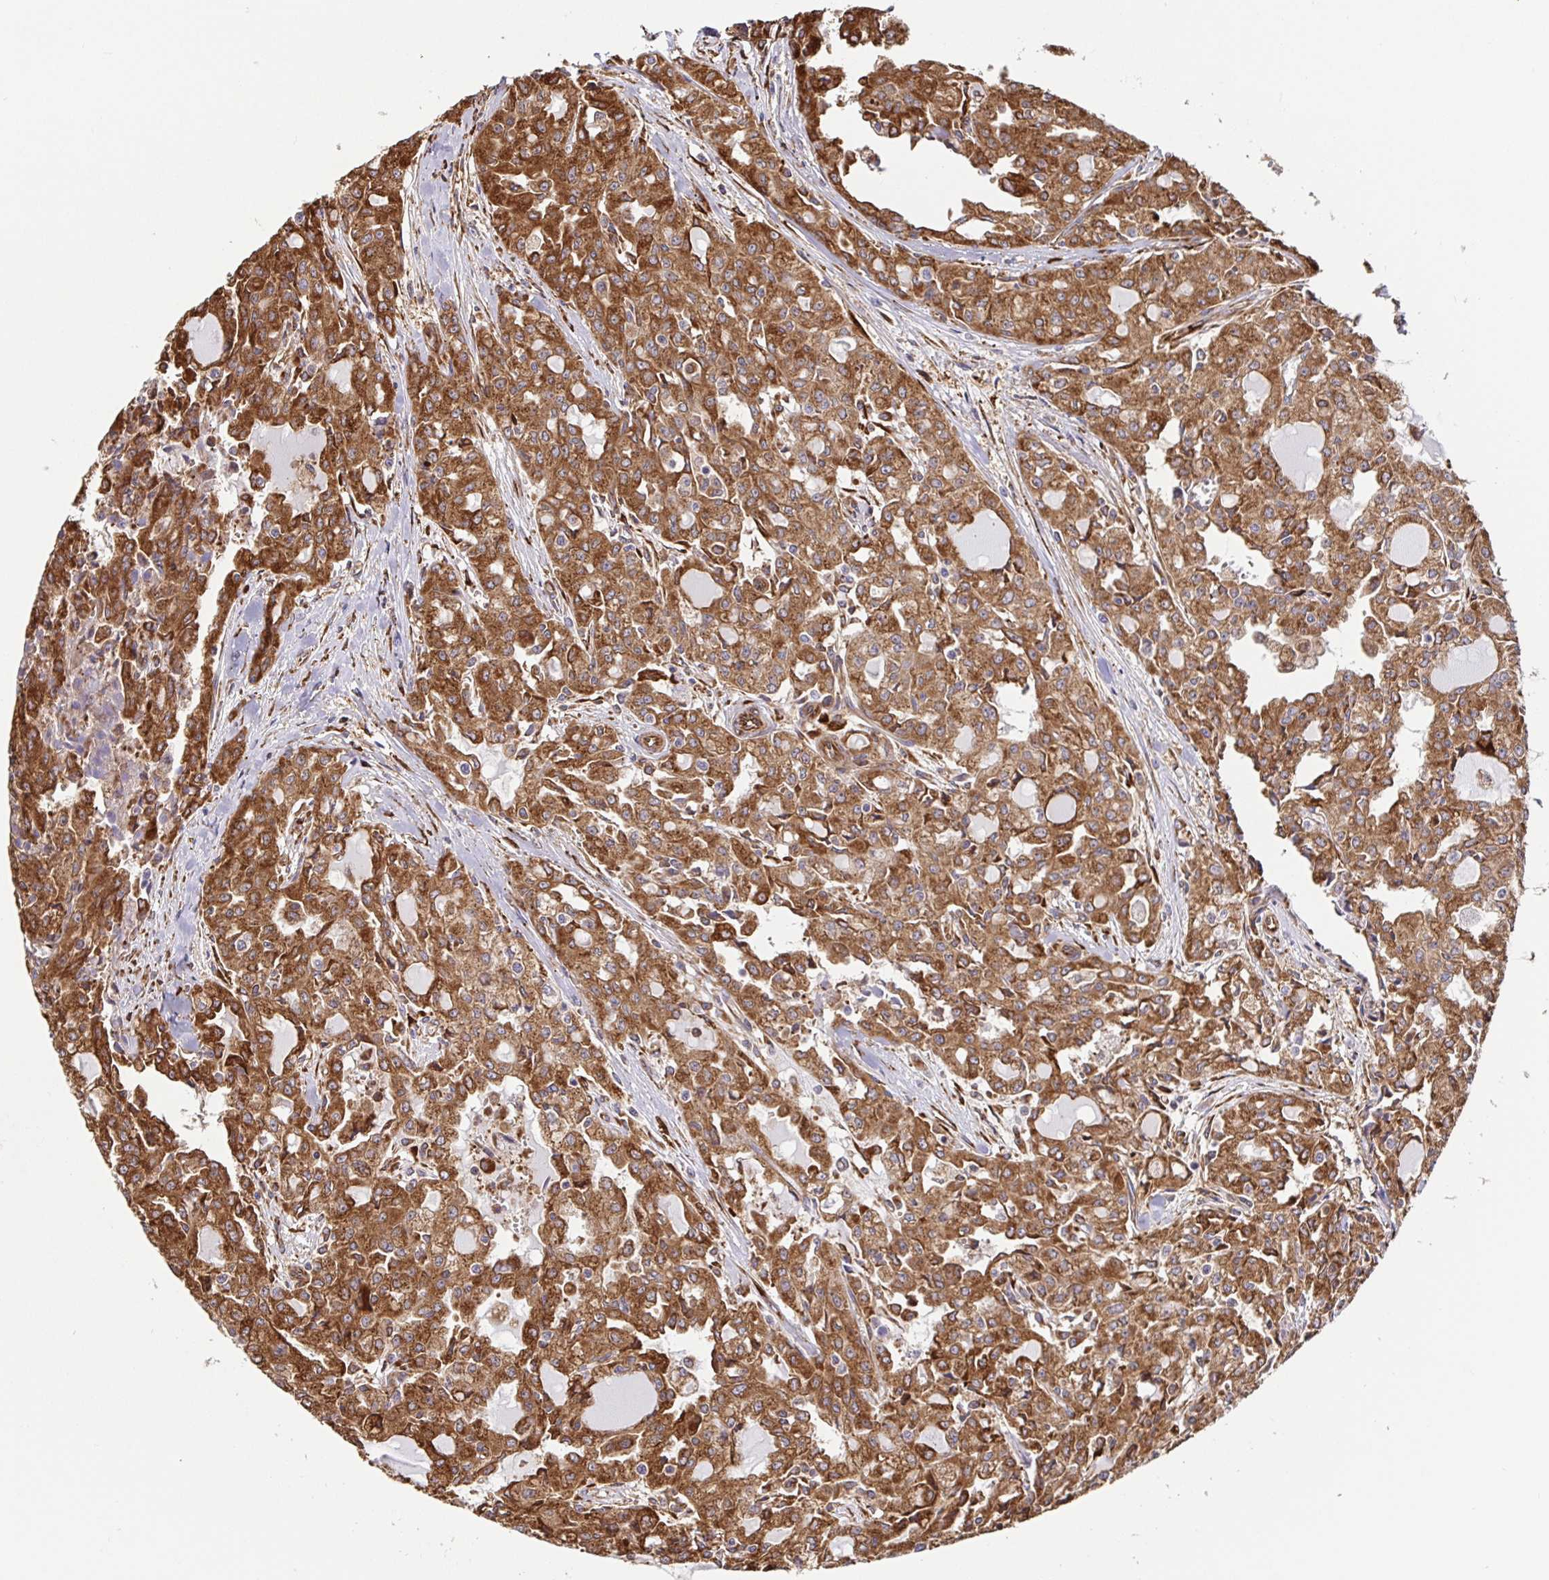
{"staining": {"intensity": "strong", "quantity": ">75%", "location": "cytoplasmic/membranous"}, "tissue": "head and neck cancer", "cell_type": "Tumor cells", "image_type": "cancer", "snomed": [{"axis": "morphology", "description": "Adenocarcinoma, NOS"}, {"axis": "topography", "description": "Head-Neck"}], "caption": "Immunohistochemical staining of head and neck cancer exhibits high levels of strong cytoplasmic/membranous staining in approximately >75% of tumor cells. (Brightfield microscopy of DAB IHC at high magnification).", "gene": "MAOA", "patient": {"sex": "male", "age": 64}}